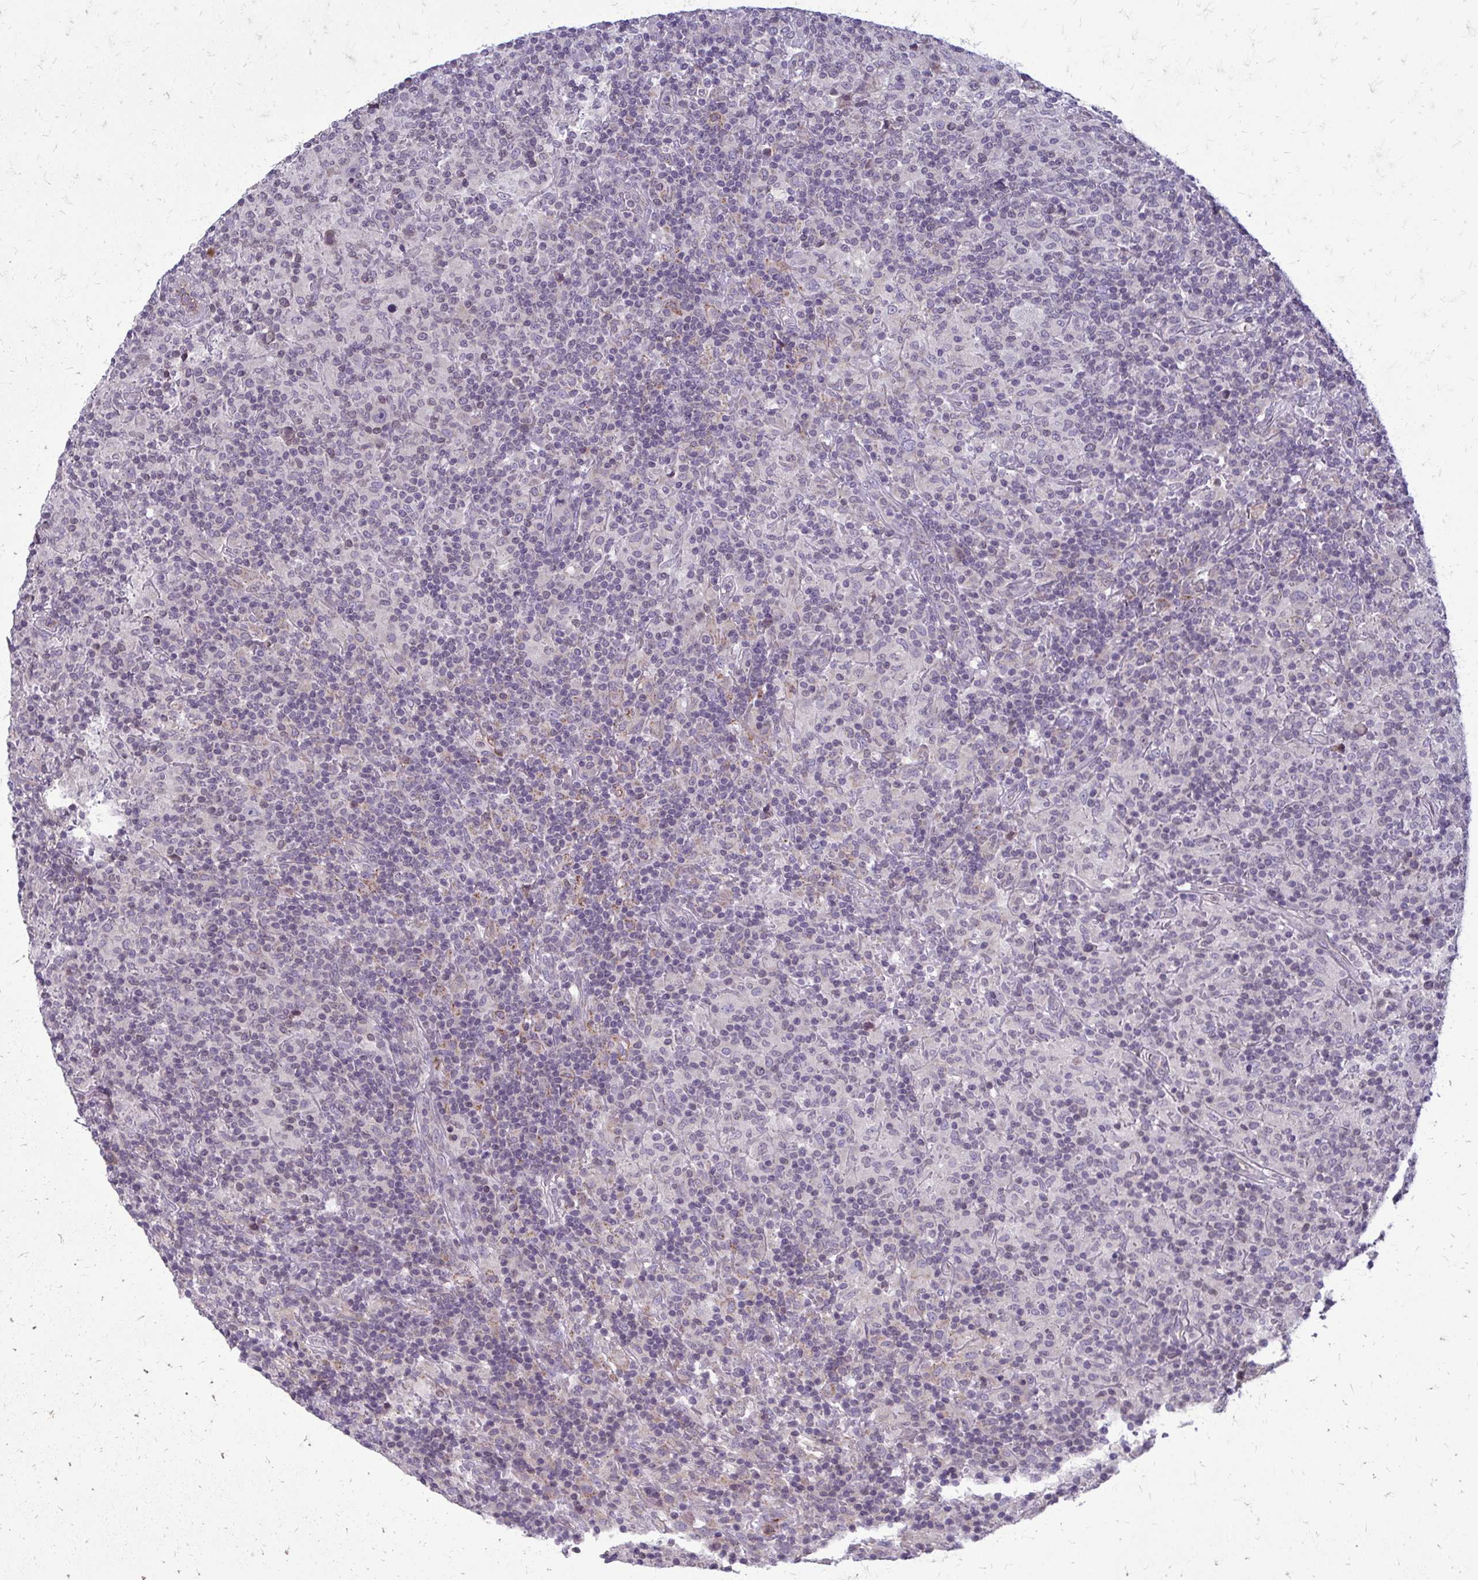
{"staining": {"intensity": "negative", "quantity": "none", "location": "none"}, "tissue": "lymphoma", "cell_type": "Tumor cells", "image_type": "cancer", "snomed": [{"axis": "morphology", "description": "Hodgkin's disease, NOS"}, {"axis": "topography", "description": "Lymph node"}], "caption": "This is an immunohistochemistry image of human lymphoma. There is no expression in tumor cells.", "gene": "MCRIP2", "patient": {"sex": "male", "age": 70}}